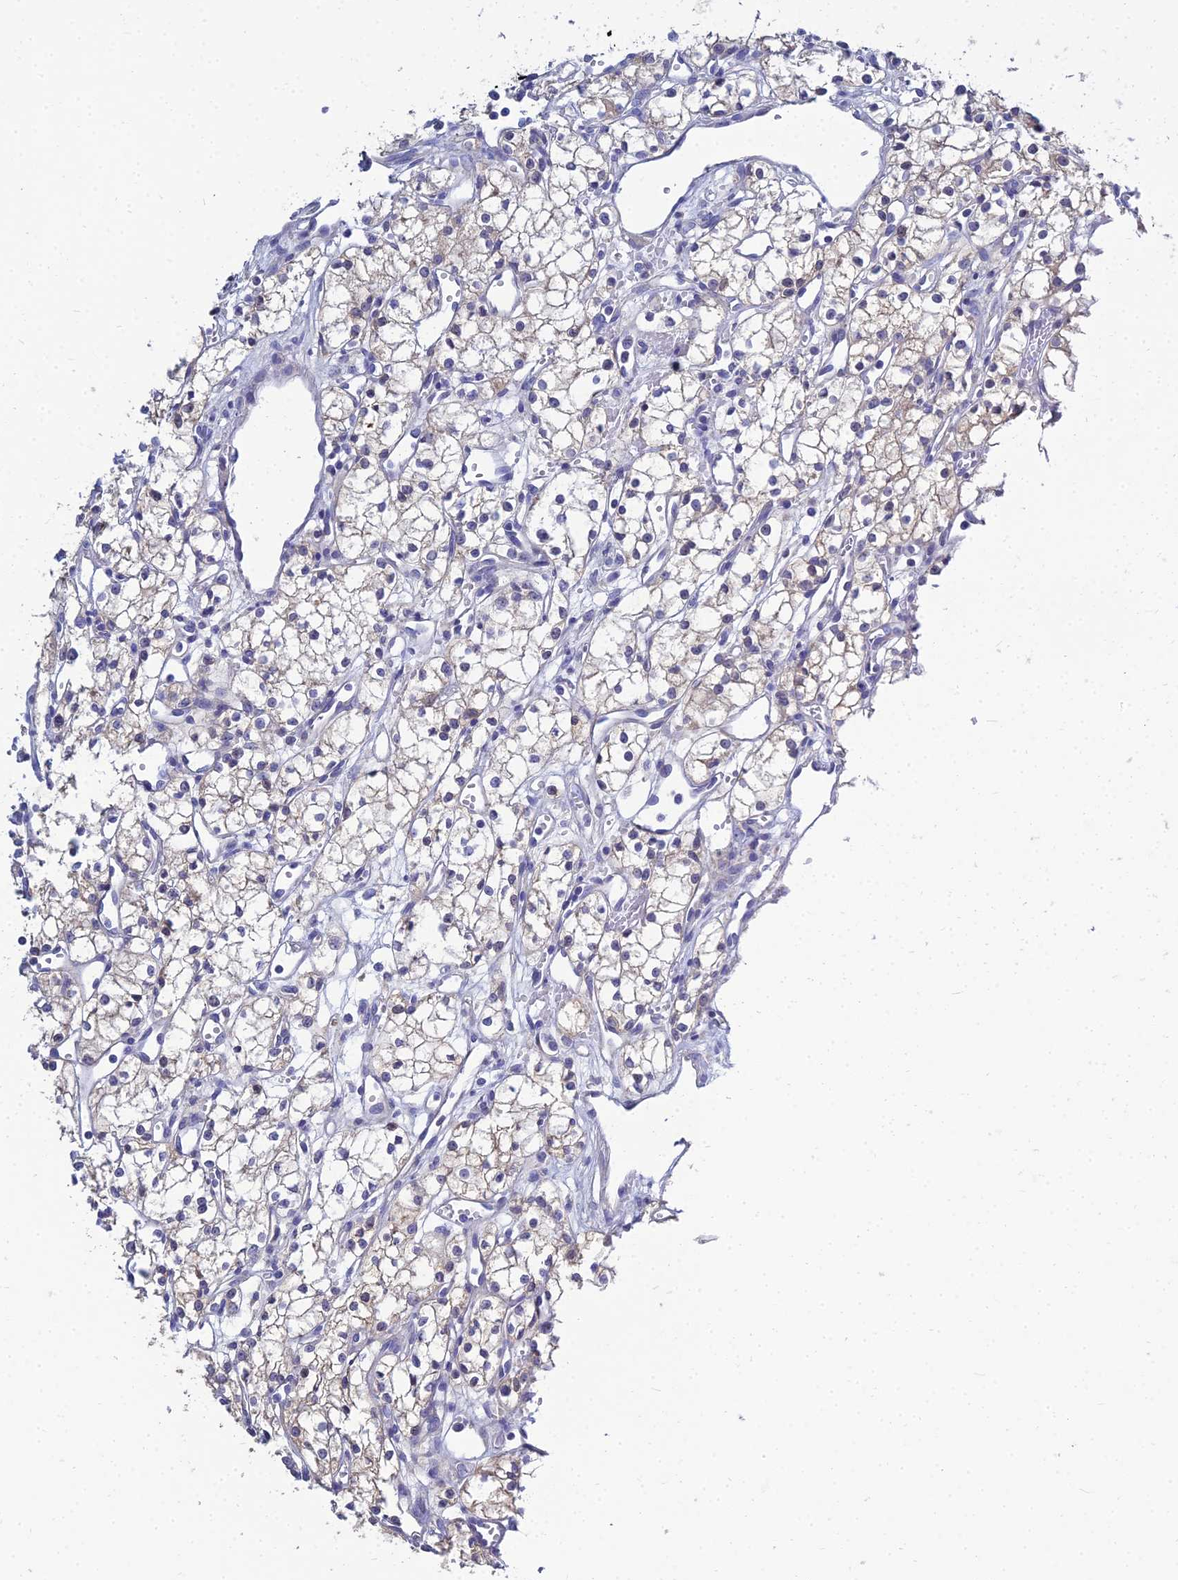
{"staining": {"intensity": "weak", "quantity": "<25%", "location": "cytoplasmic/membranous"}, "tissue": "renal cancer", "cell_type": "Tumor cells", "image_type": "cancer", "snomed": [{"axis": "morphology", "description": "Adenocarcinoma, NOS"}, {"axis": "topography", "description": "Kidney"}], "caption": "This is an IHC photomicrograph of human renal cancer. There is no expression in tumor cells.", "gene": "NPY", "patient": {"sex": "male", "age": 59}}